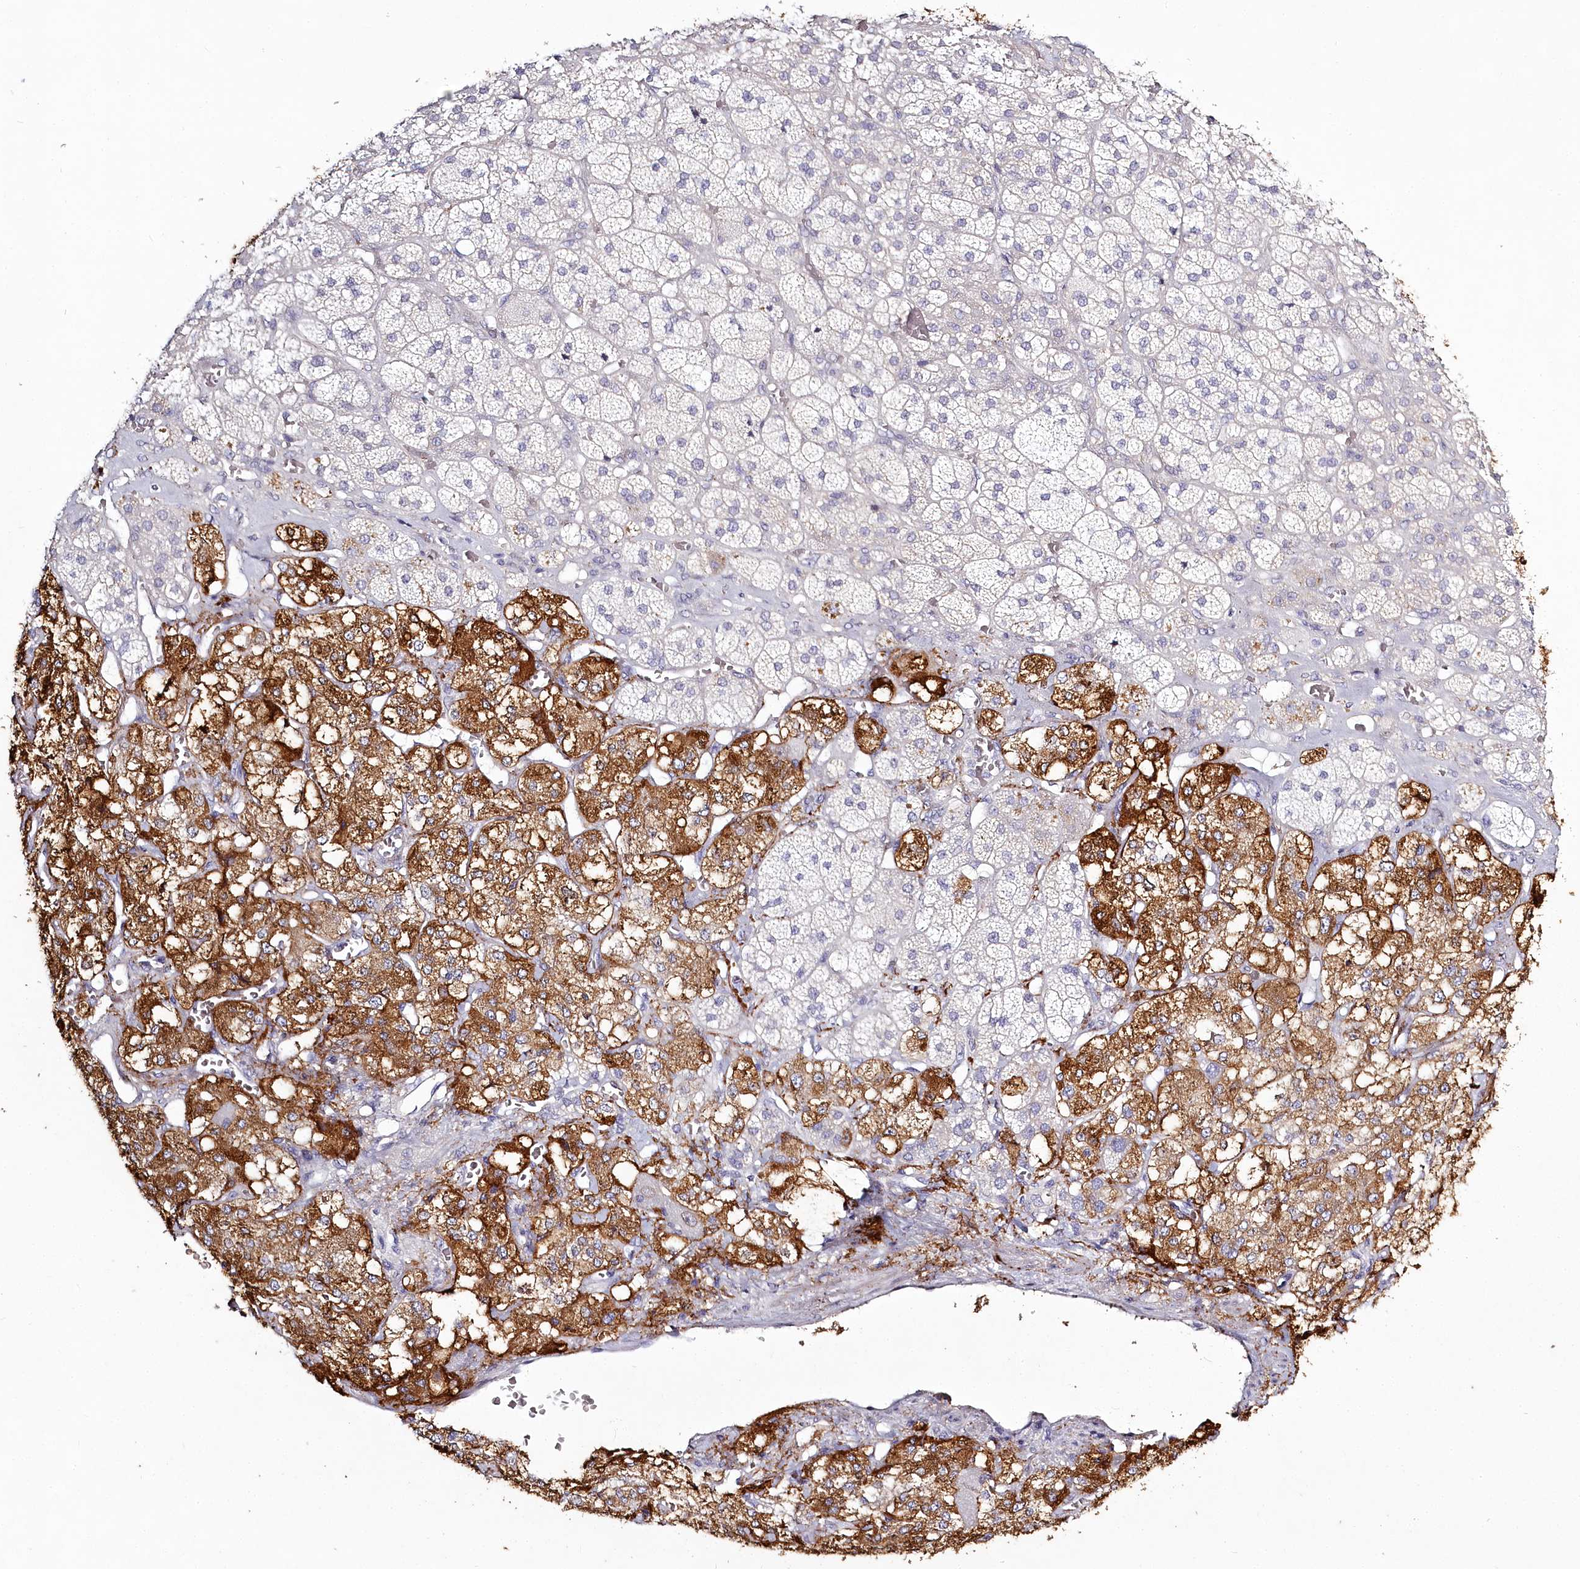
{"staining": {"intensity": "strong", "quantity": "<25%", "location": "cytoplasmic/membranous"}, "tissue": "adrenal gland", "cell_type": "Glandular cells", "image_type": "normal", "snomed": [{"axis": "morphology", "description": "Normal tissue, NOS"}, {"axis": "topography", "description": "Adrenal gland"}], "caption": "DAB immunohistochemical staining of unremarkable adrenal gland exhibits strong cytoplasmic/membranous protein expression in approximately <25% of glandular cells. The staining was performed using DAB, with brown indicating positive protein expression. Nuclei are stained blue with hematoxylin.", "gene": "SPINK13", "patient": {"sex": "male", "age": 57}}